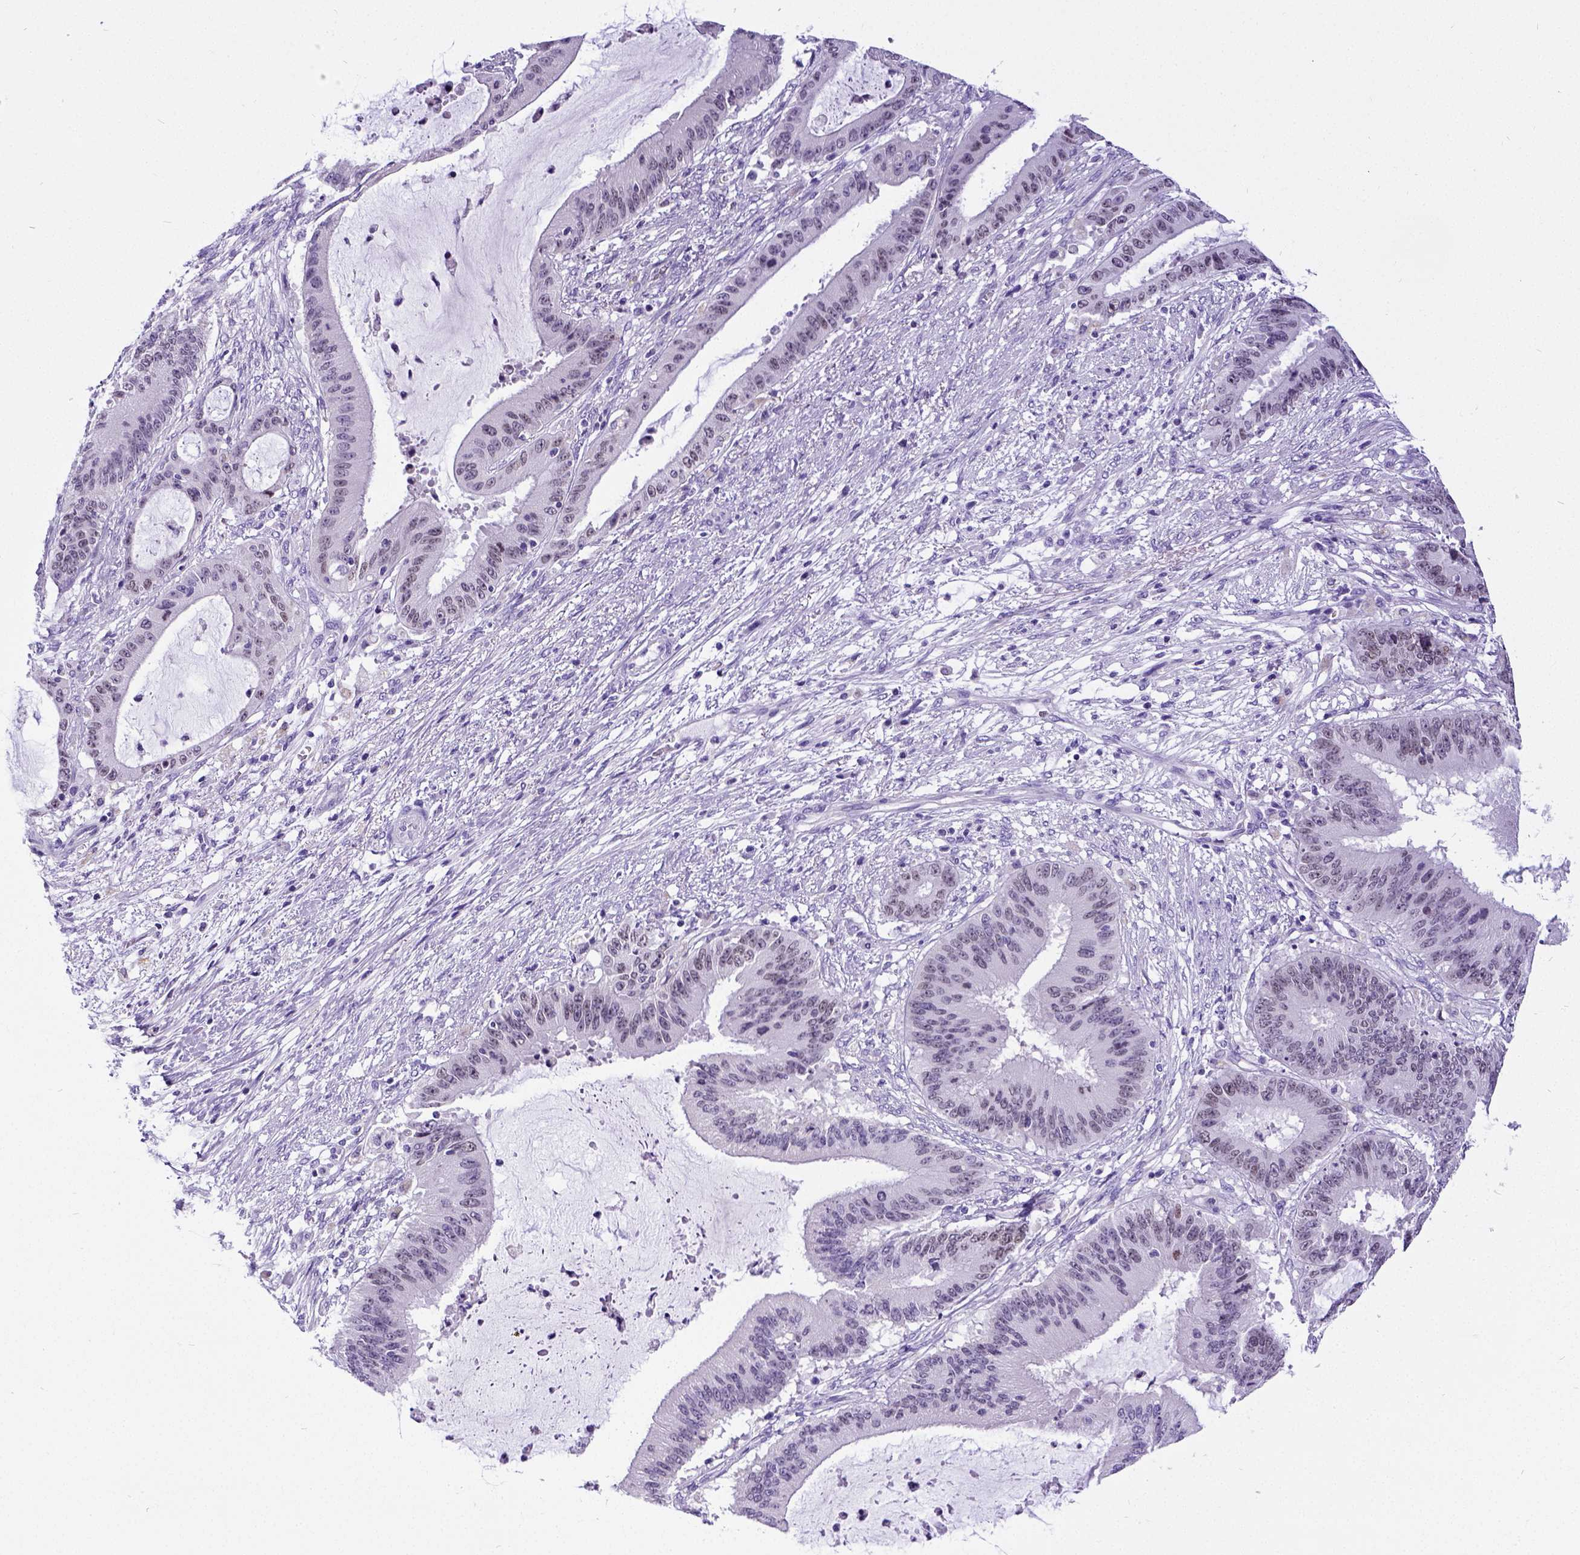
{"staining": {"intensity": "negative", "quantity": "none", "location": "none"}, "tissue": "liver cancer", "cell_type": "Tumor cells", "image_type": "cancer", "snomed": [{"axis": "morphology", "description": "Normal tissue, NOS"}, {"axis": "morphology", "description": "Cholangiocarcinoma"}, {"axis": "topography", "description": "Liver"}, {"axis": "topography", "description": "Peripheral nerve tissue"}], "caption": "Immunohistochemistry histopathology image of neoplastic tissue: human liver cholangiocarcinoma stained with DAB exhibits no significant protein expression in tumor cells. (DAB (3,3'-diaminobenzidine) immunohistochemistry (IHC), high magnification).", "gene": "SATB2", "patient": {"sex": "female", "age": 73}}